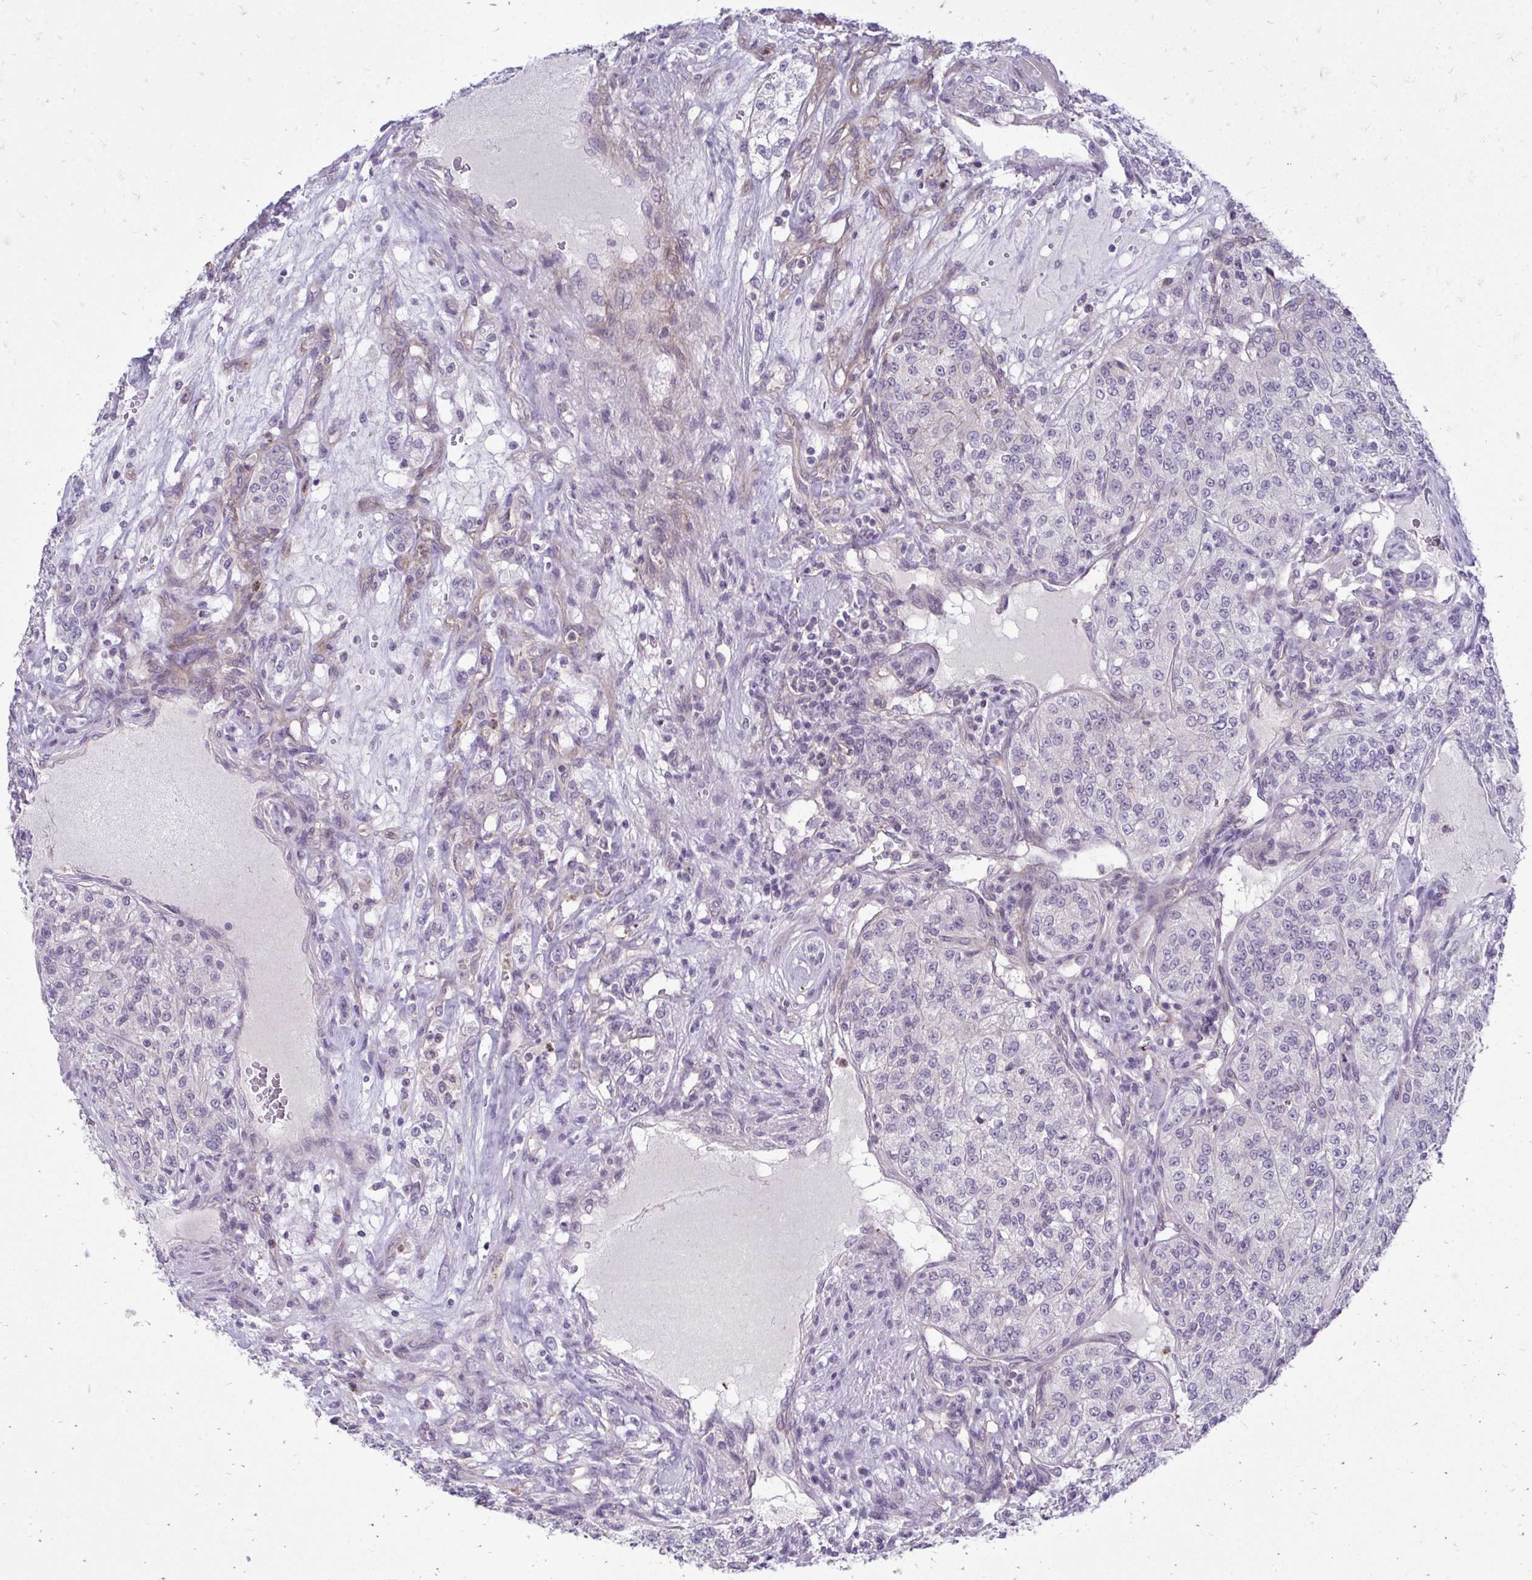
{"staining": {"intensity": "negative", "quantity": "none", "location": "none"}, "tissue": "renal cancer", "cell_type": "Tumor cells", "image_type": "cancer", "snomed": [{"axis": "morphology", "description": "Adenocarcinoma, NOS"}, {"axis": "topography", "description": "Kidney"}], "caption": "Renal cancer was stained to show a protein in brown. There is no significant staining in tumor cells. The staining is performed using DAB brown chromogen with nuclei counter-stained in using hematoxylin.", "gene": "ACSL5", "patient": {"sex": "female", "age": 63}}